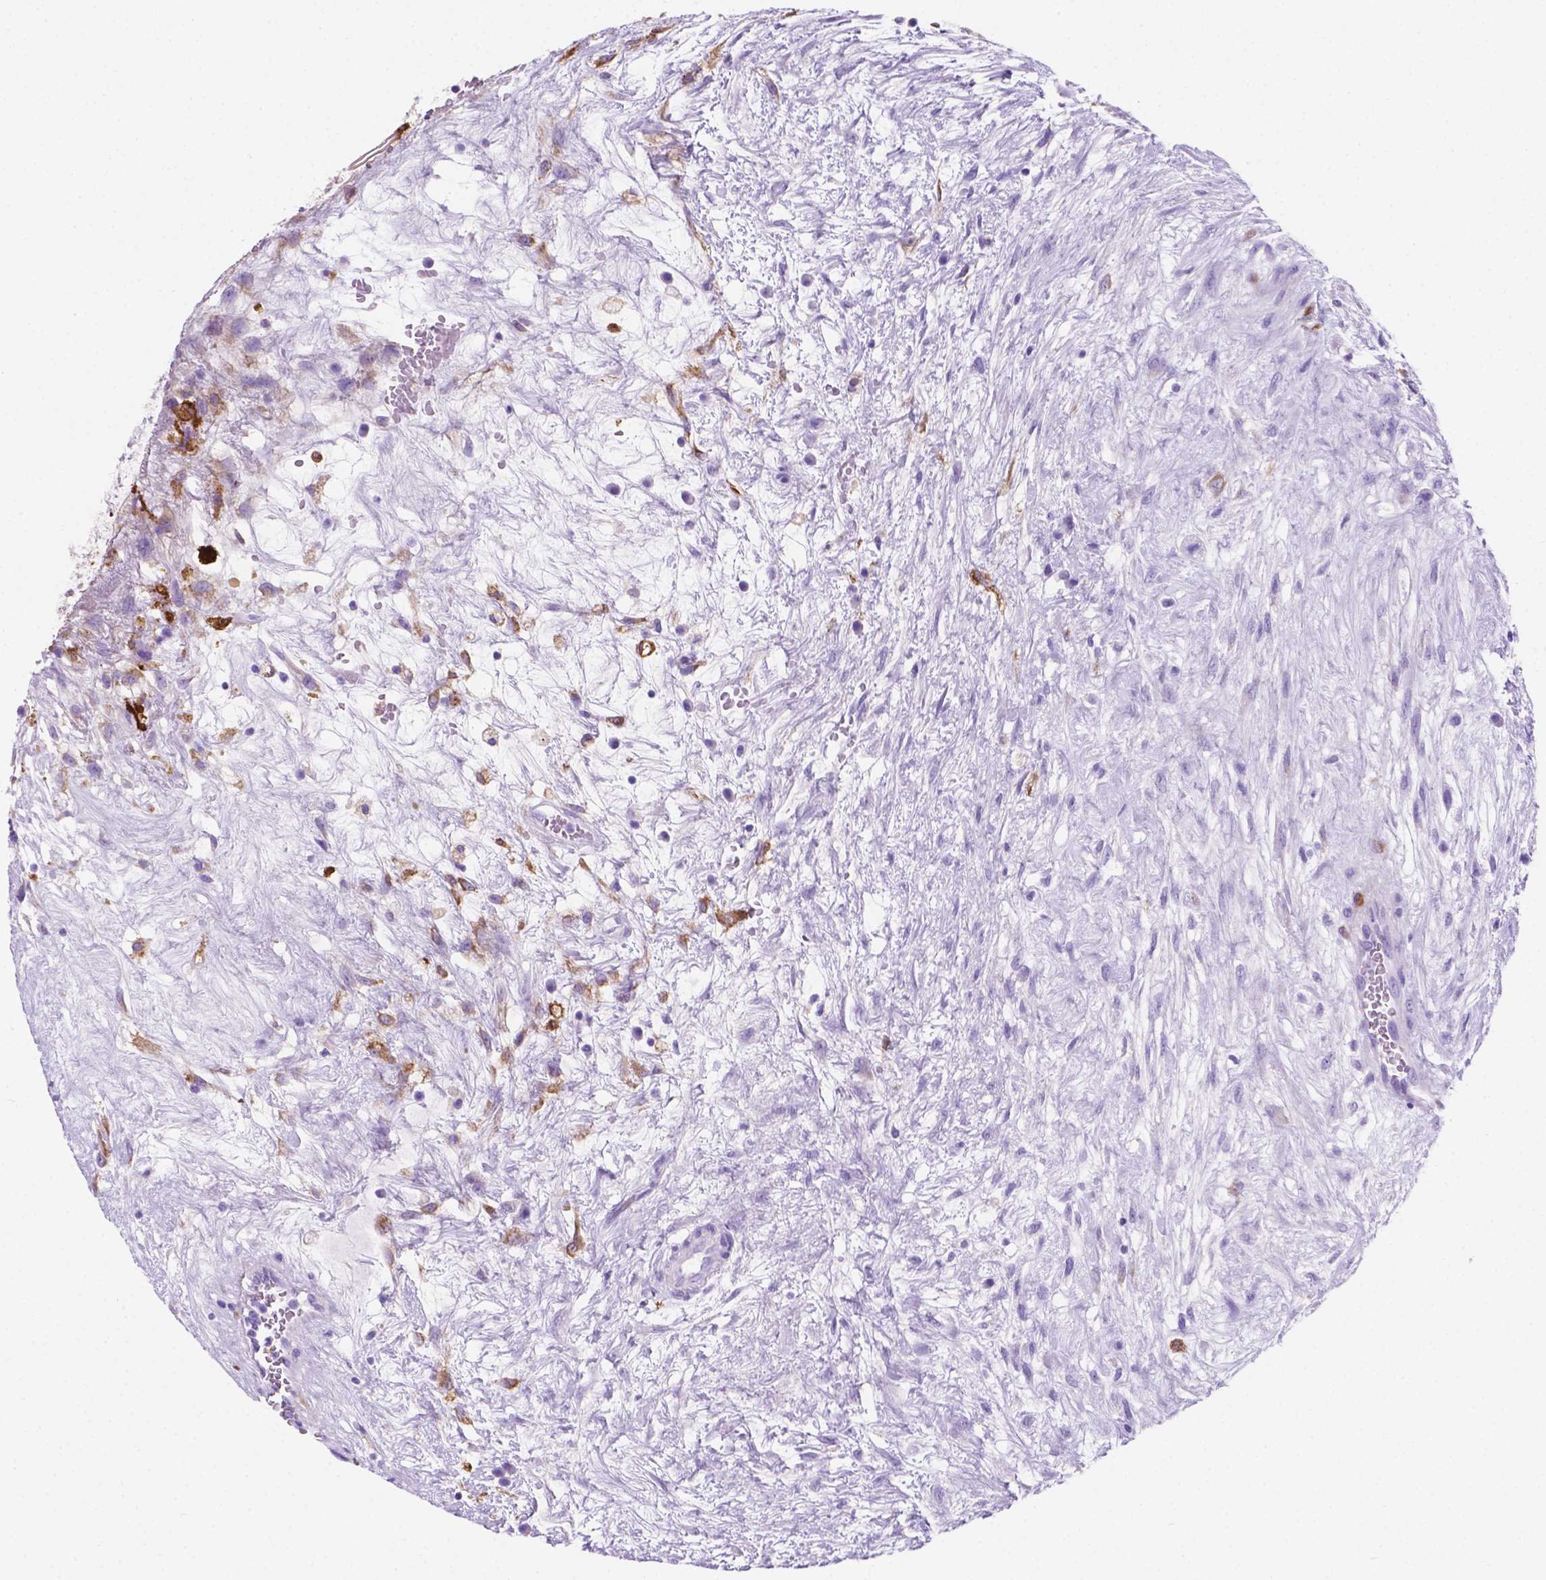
{"staining": {"intensity": "moderate", "quantity": "<25%", "location": "cytoplasmic/membranous"}, "tissue": "testis cancer", "cell_type": "Tumor cells", "image_type": "cancer", "snomed": [{"axis": "morphology", "description": "Normal tissue, NOS"}, {"axis": "morphology", "description": "Carcinoma, Embryonal, NOS"}, {"axis": "topography", "description": "Testis"}], "caption": "Immunohistochemistry (IHC) (DAB) staining of embryonal carcinoma (testis) shows moderate cytoplasmic/membranous protein expression in approximately <25% of tumor cells.", "gene": "MACF1", "patient": {"sex": "male", "age": 32}}